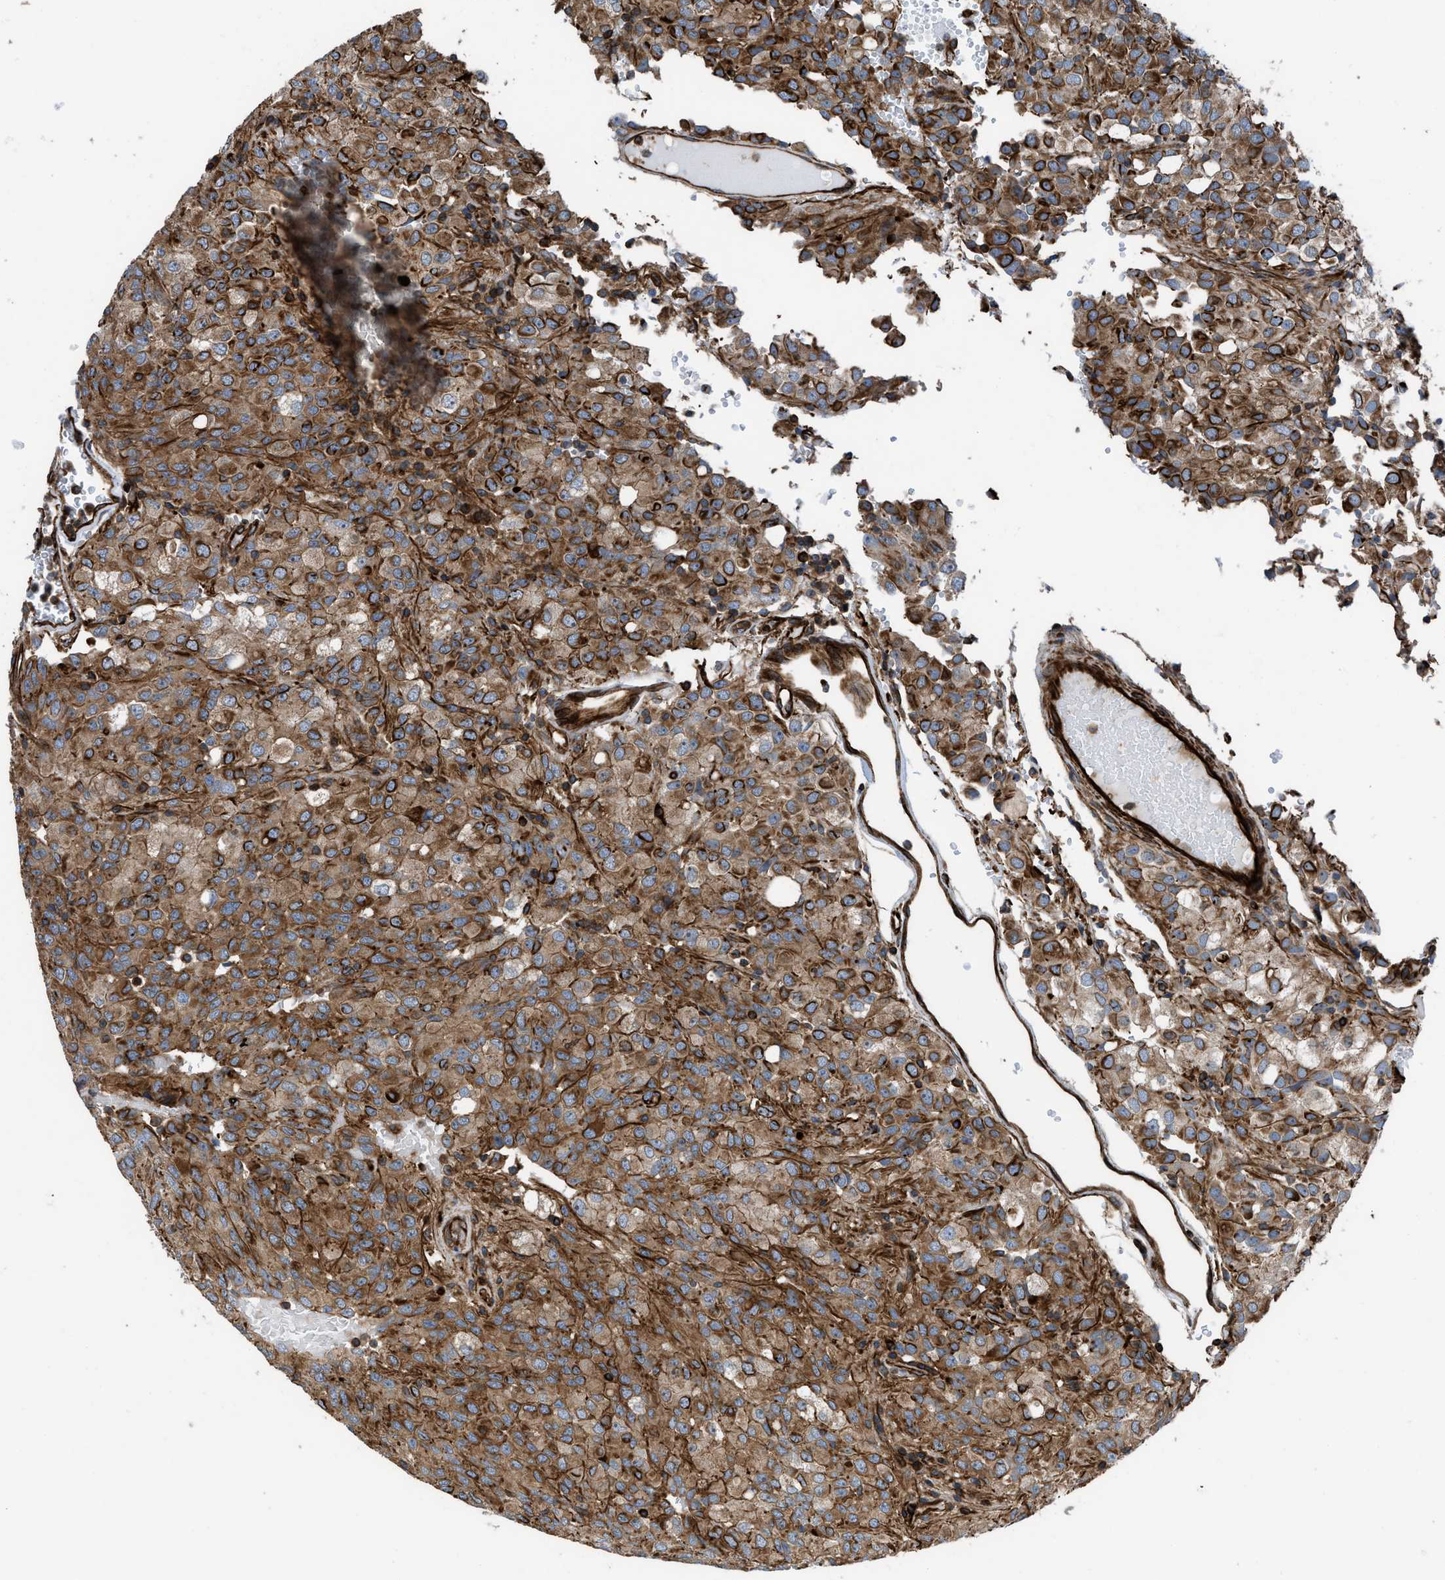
{"staining": {"intensity": "moderate", "quantity": ">75%", "location": "cytoplasmic/membranous"}, "tissue": "glioma", "cell_type": "Tumor cells", "image_type": "cancer", "snomed": [{"axis": "morphology", "description": "Glioma, malignant, High grade"}, {"axis": "topography", "description": "Brain"}], "caption": "Immunohistochemistry of glioma exhibits medium levels of moderate cytoplasmic/membranous positivity in about >75% of tumor cells. The staining is performed using DAB brown chromogen to label protein expression. The nuclei are counter-stained blue using hematoxylin.", "gene": "PTPRE", "patient": {"sex": "male", "age": 32}}